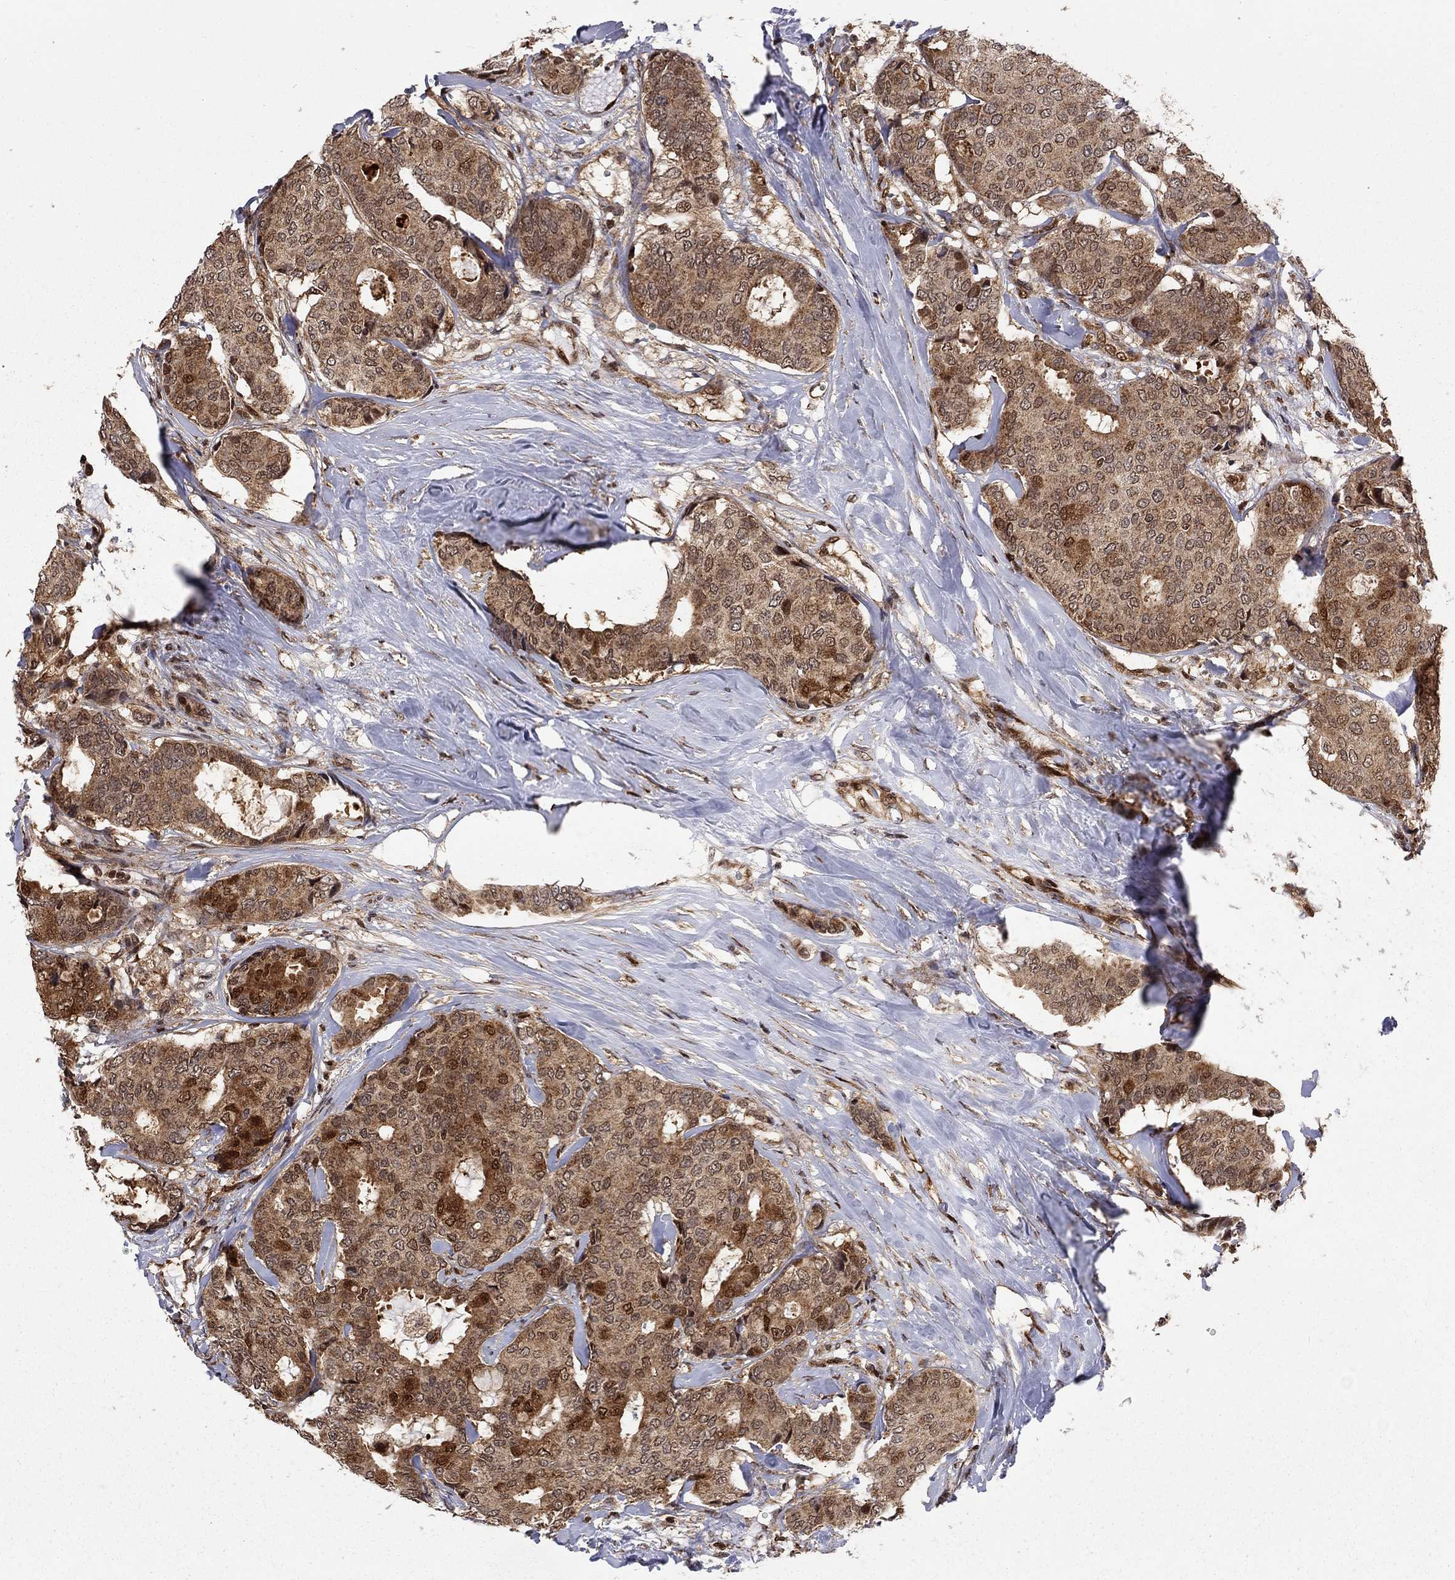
{"staining": {"intensity": "moderate", "quantity": ">75%", "location": "cytoplasmic/membranous,nuclear"}, "tissue": "breast cancer", "cell_type": "Tumor cells", "image_type": "cancer", "snomed": [{"axis": "morphology", "description": "Duct carcinoma"}, {"axis": "topography", "description": "Breast"}], "caption": "The micrograph shows staining of infiltrating ductal carcinoma (breast), revealing moderate cytoplasmic/membranous and nuclear protein staining (brown color) within tumor cells. The protein of interest is stained brown, and the nuclei are stained in blue (DAB (3,3'-diaminobenzidine) IHC with brightfield microscopy, high magnification).", "gene": "ELOB", "patient": {"sex": "female", "age": 75}}